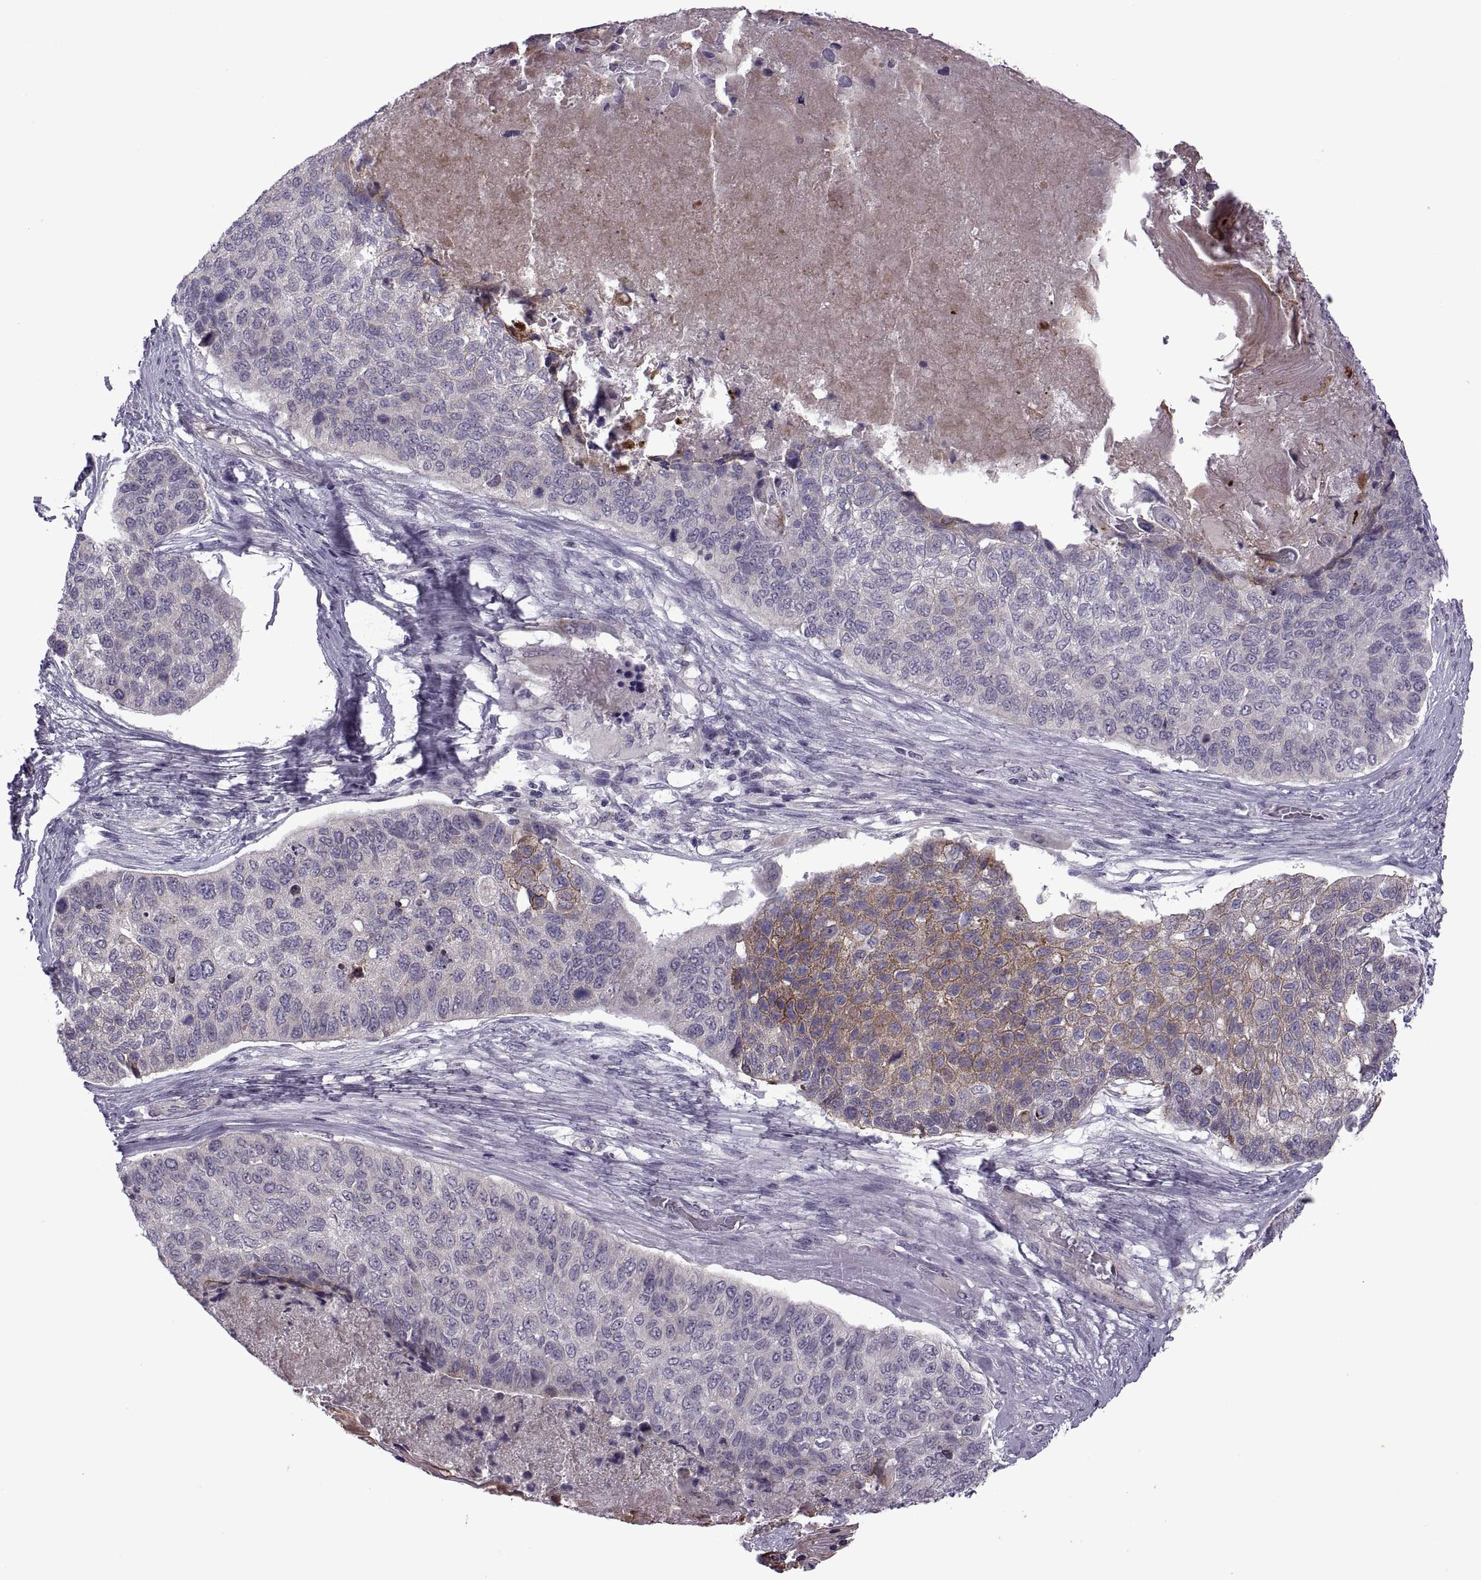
{"staining": {"intensity": "weak", "quantity": "<25%", "location": "cytoplasmic/membranous"}, "tissue": "lung cancer", "cell_type": "Tumor cells", "image_type": "cancer", "snomed": [{"axis": "morphology", "description": "Squamous cell carcinoma, NOS"}, {"axis": "topography", "description": "Lung"}], "caption": "This is an immunohistochemistry image of human lung squamous cell carcinoma. There is no expression in tumor cells.", "gene": "RIPK4", "patient": {"sex": "male", "age": 69}}